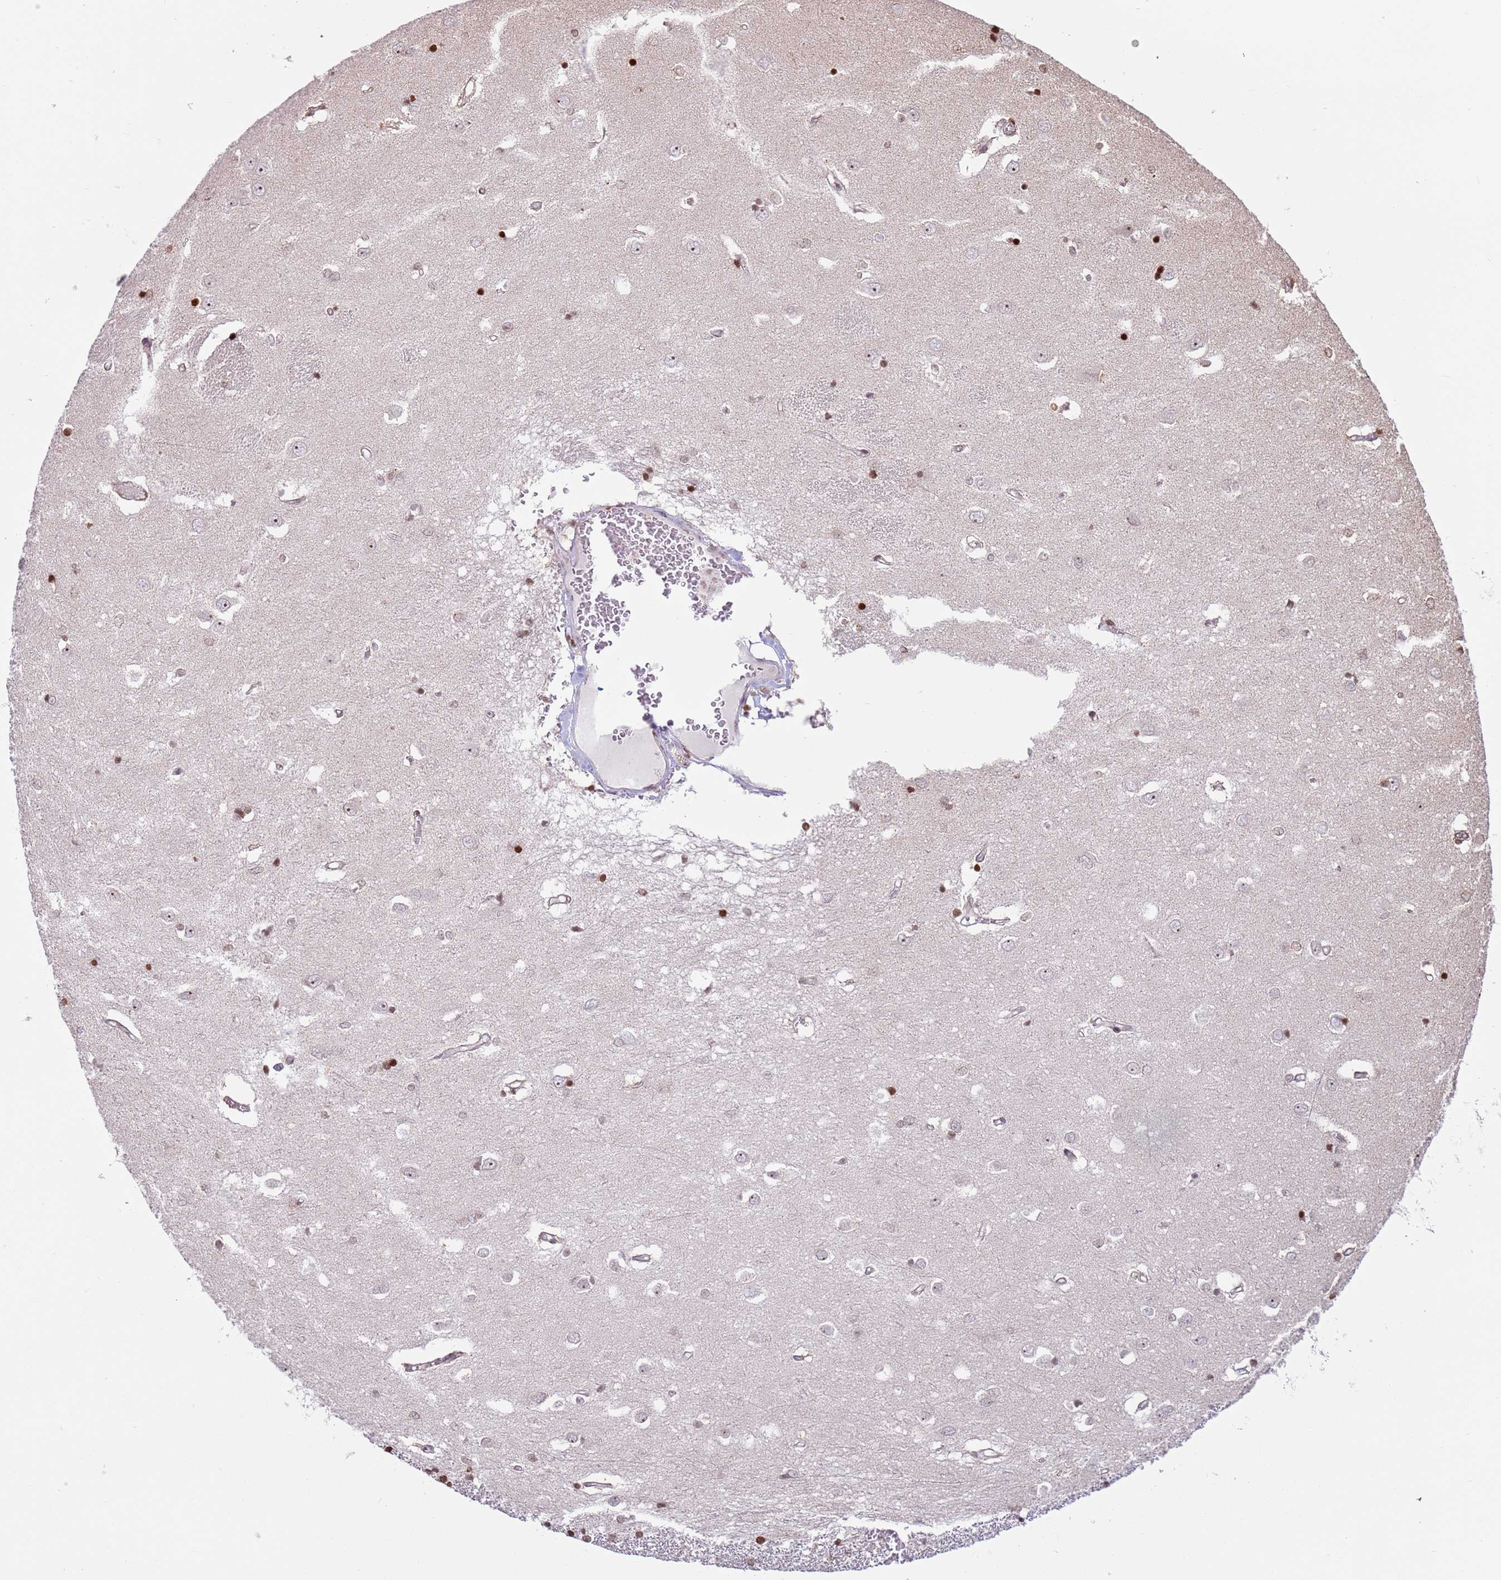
{"staining": {"intensity": "weak", "quantity": "25%-75%", "location": "nuclear"}, "tissue": "caudate", "cell_type": "Glial cells", "image_type": "normal", "snomed": [{"axis": "morphology", "description": "Normal tissue, NOS"}, {"axis": "topography", "description": "Lateral ventricle wall"}], "caption": "Immunohistochemical staining of unremarkable caudate demonstrates weak nuclear protein staining in approximately 25%-75% of glial cells.", "gene": "SCAF1", "patient": {"sex": "male", "age": 37}}